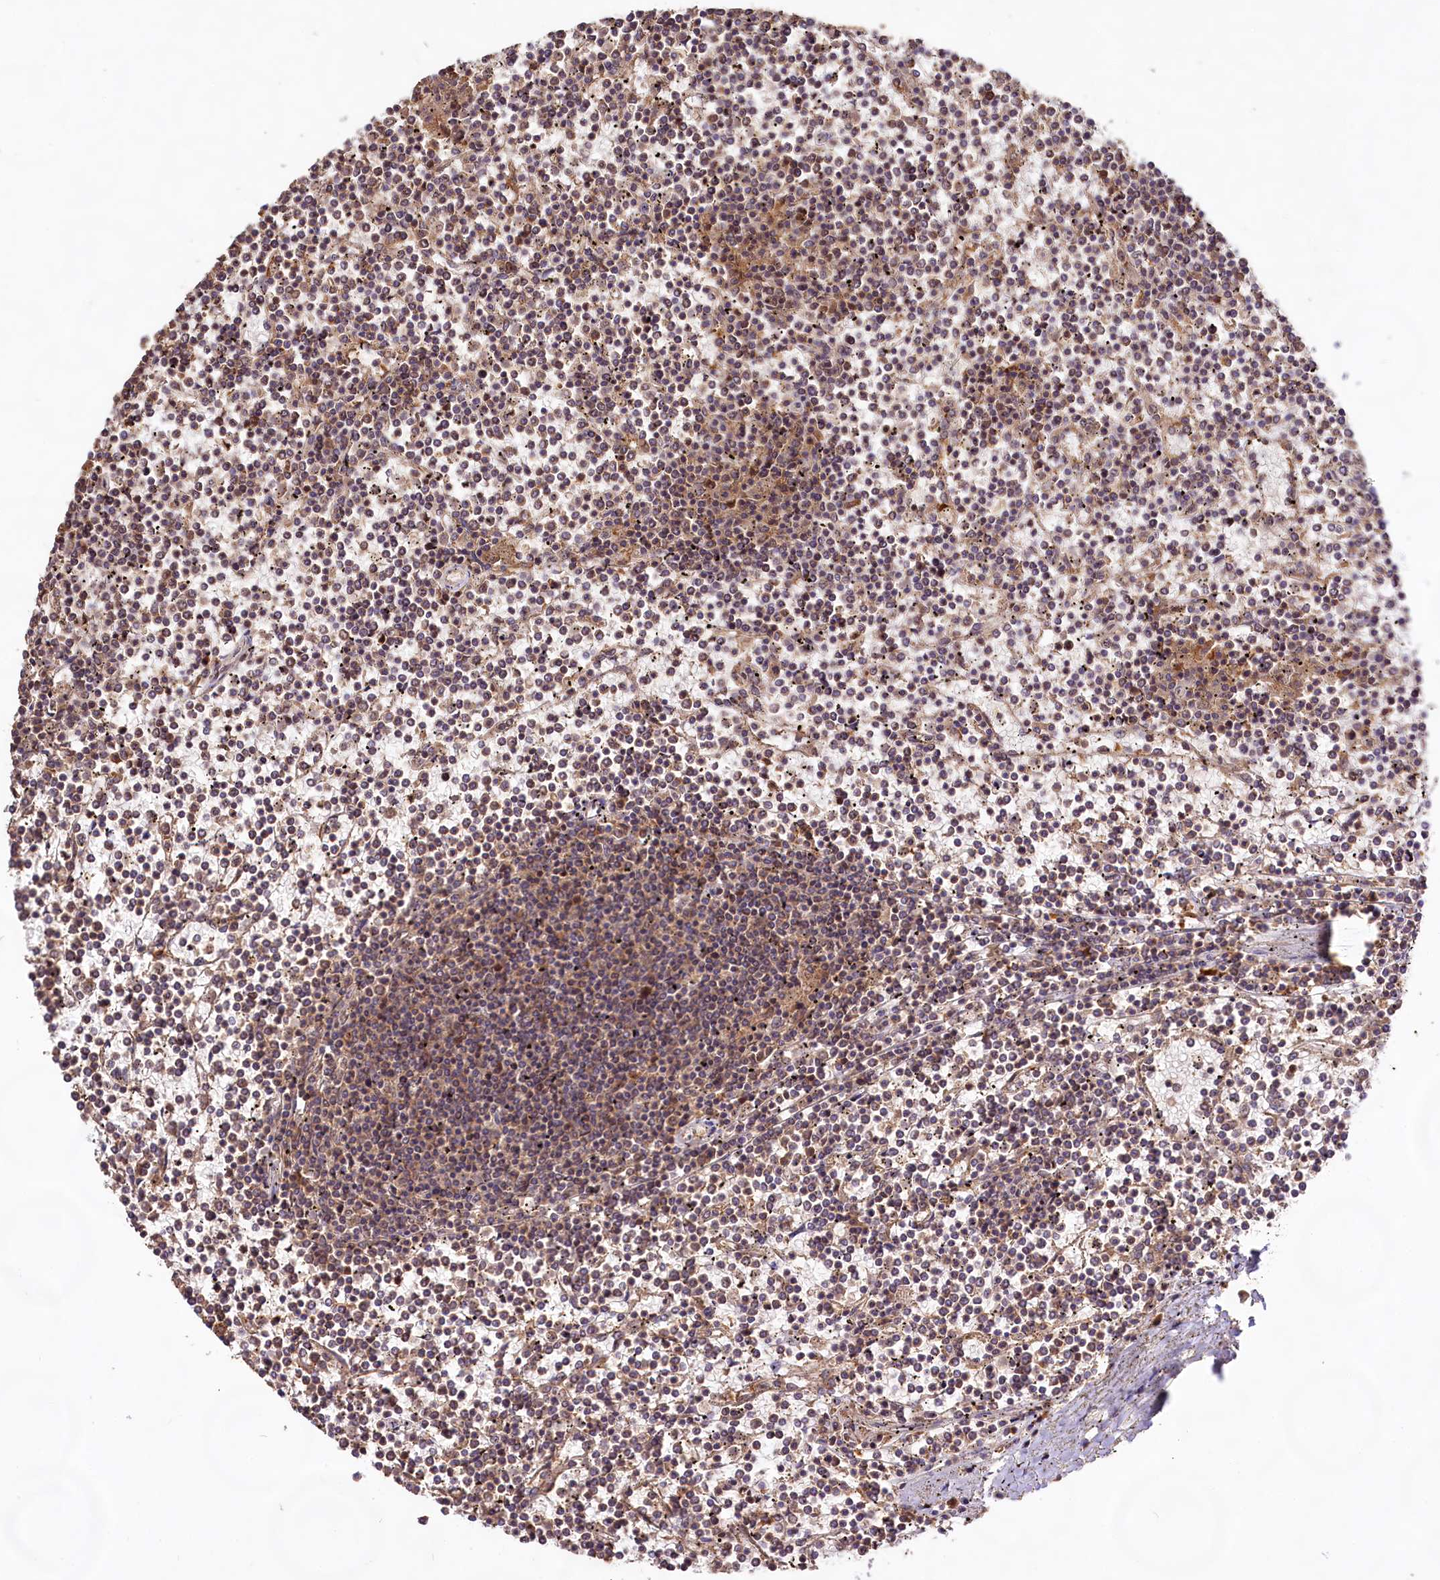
{"staining": {"intensity": "weak", "quantity": "25%-75%", "location": "cytoplasmic/membranous,nuclear"}, "tissue": "lymphoma", "cell_type": "Tumor cells", "image_type": "cancer", "snomed": [{"axis": "morphology", "description": "Malignant lymphoma, non-Hodgkin's type, Low grade"}, {"axis": "topography", "description": "Spleen"}], "caption": "Immunohistochemical staining of human lymphoma reveals low levels of weak cytoplasmic/membranous and nuclear staining in approximately 25%-75% of tumor cells.", "gene": "RRP8", "patient": {"sex": "female", "age": 19}}